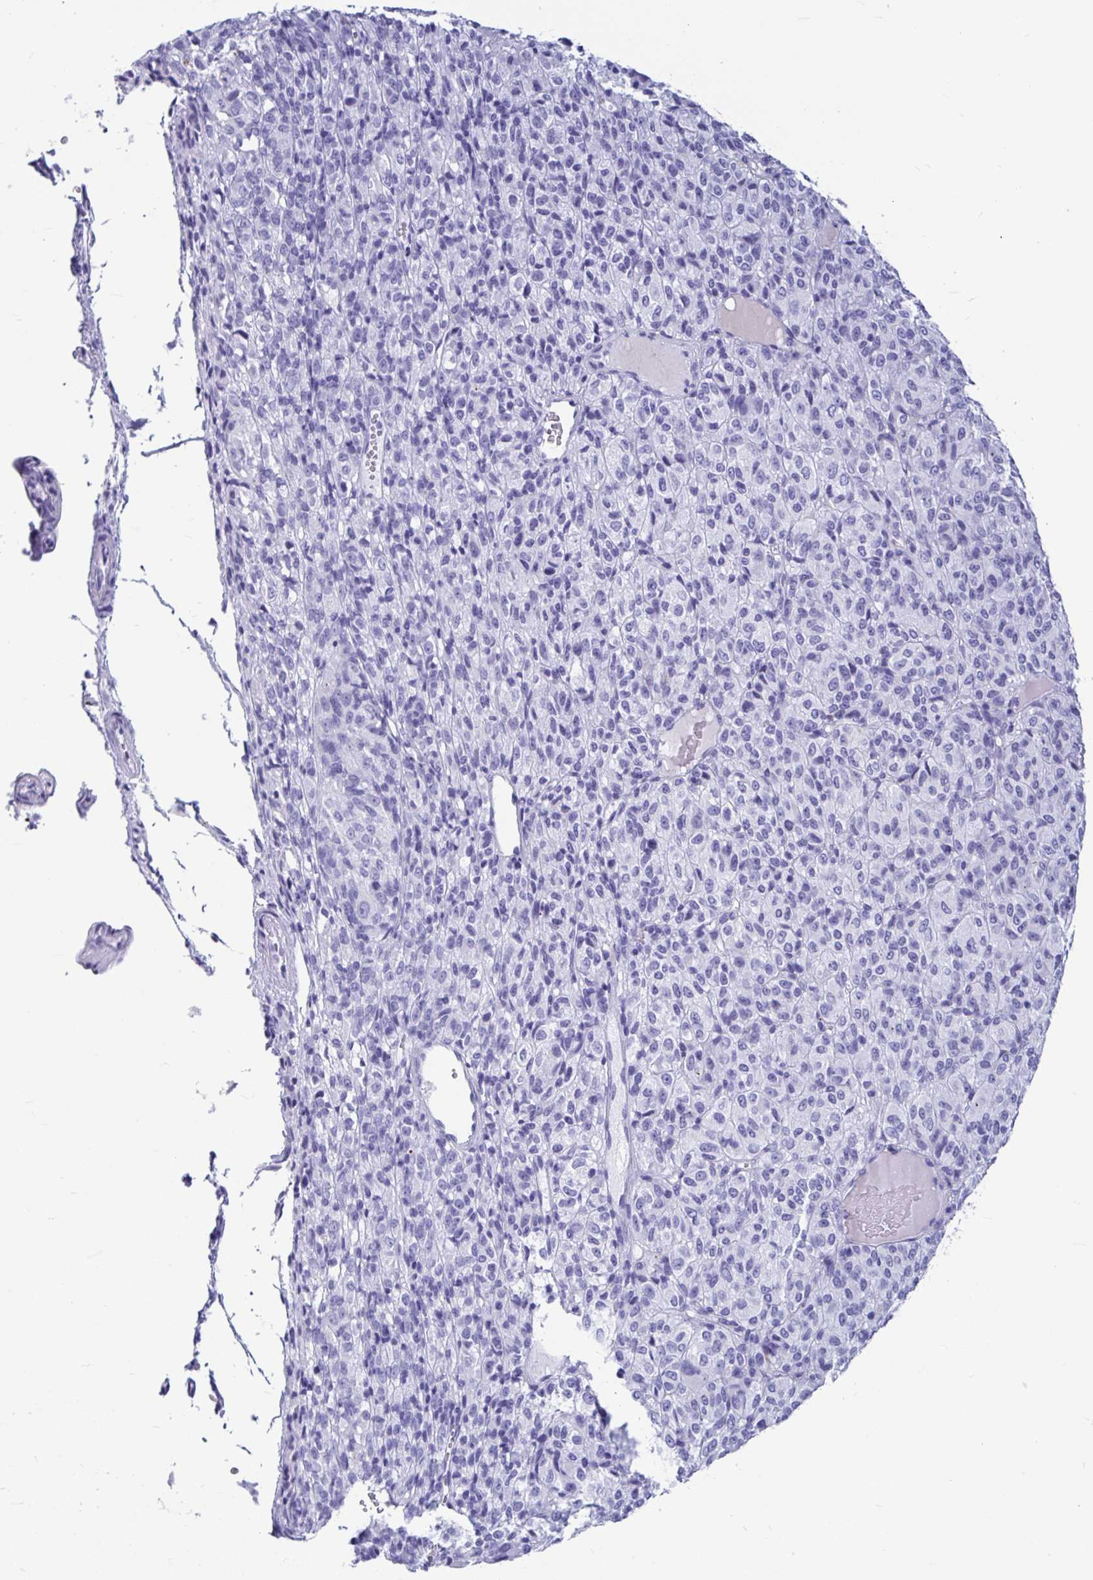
{"staining": {"intensity": "negative", "quantity": "none", "location": "none"}, "tissue": "melanoma", "cell_type": "Tumor cells", "image_type": "cancer", "snomed": [{"axis": "morphology", "description": "Malignant melanoma, Metastatic site"}, {"axis": "topography", "description": "Brain"}], "caption": "Tumor cells show no significant protein staining in melanoma.", "gene": "OR5J2", "patient": {"sex": "female", "age": 56}}